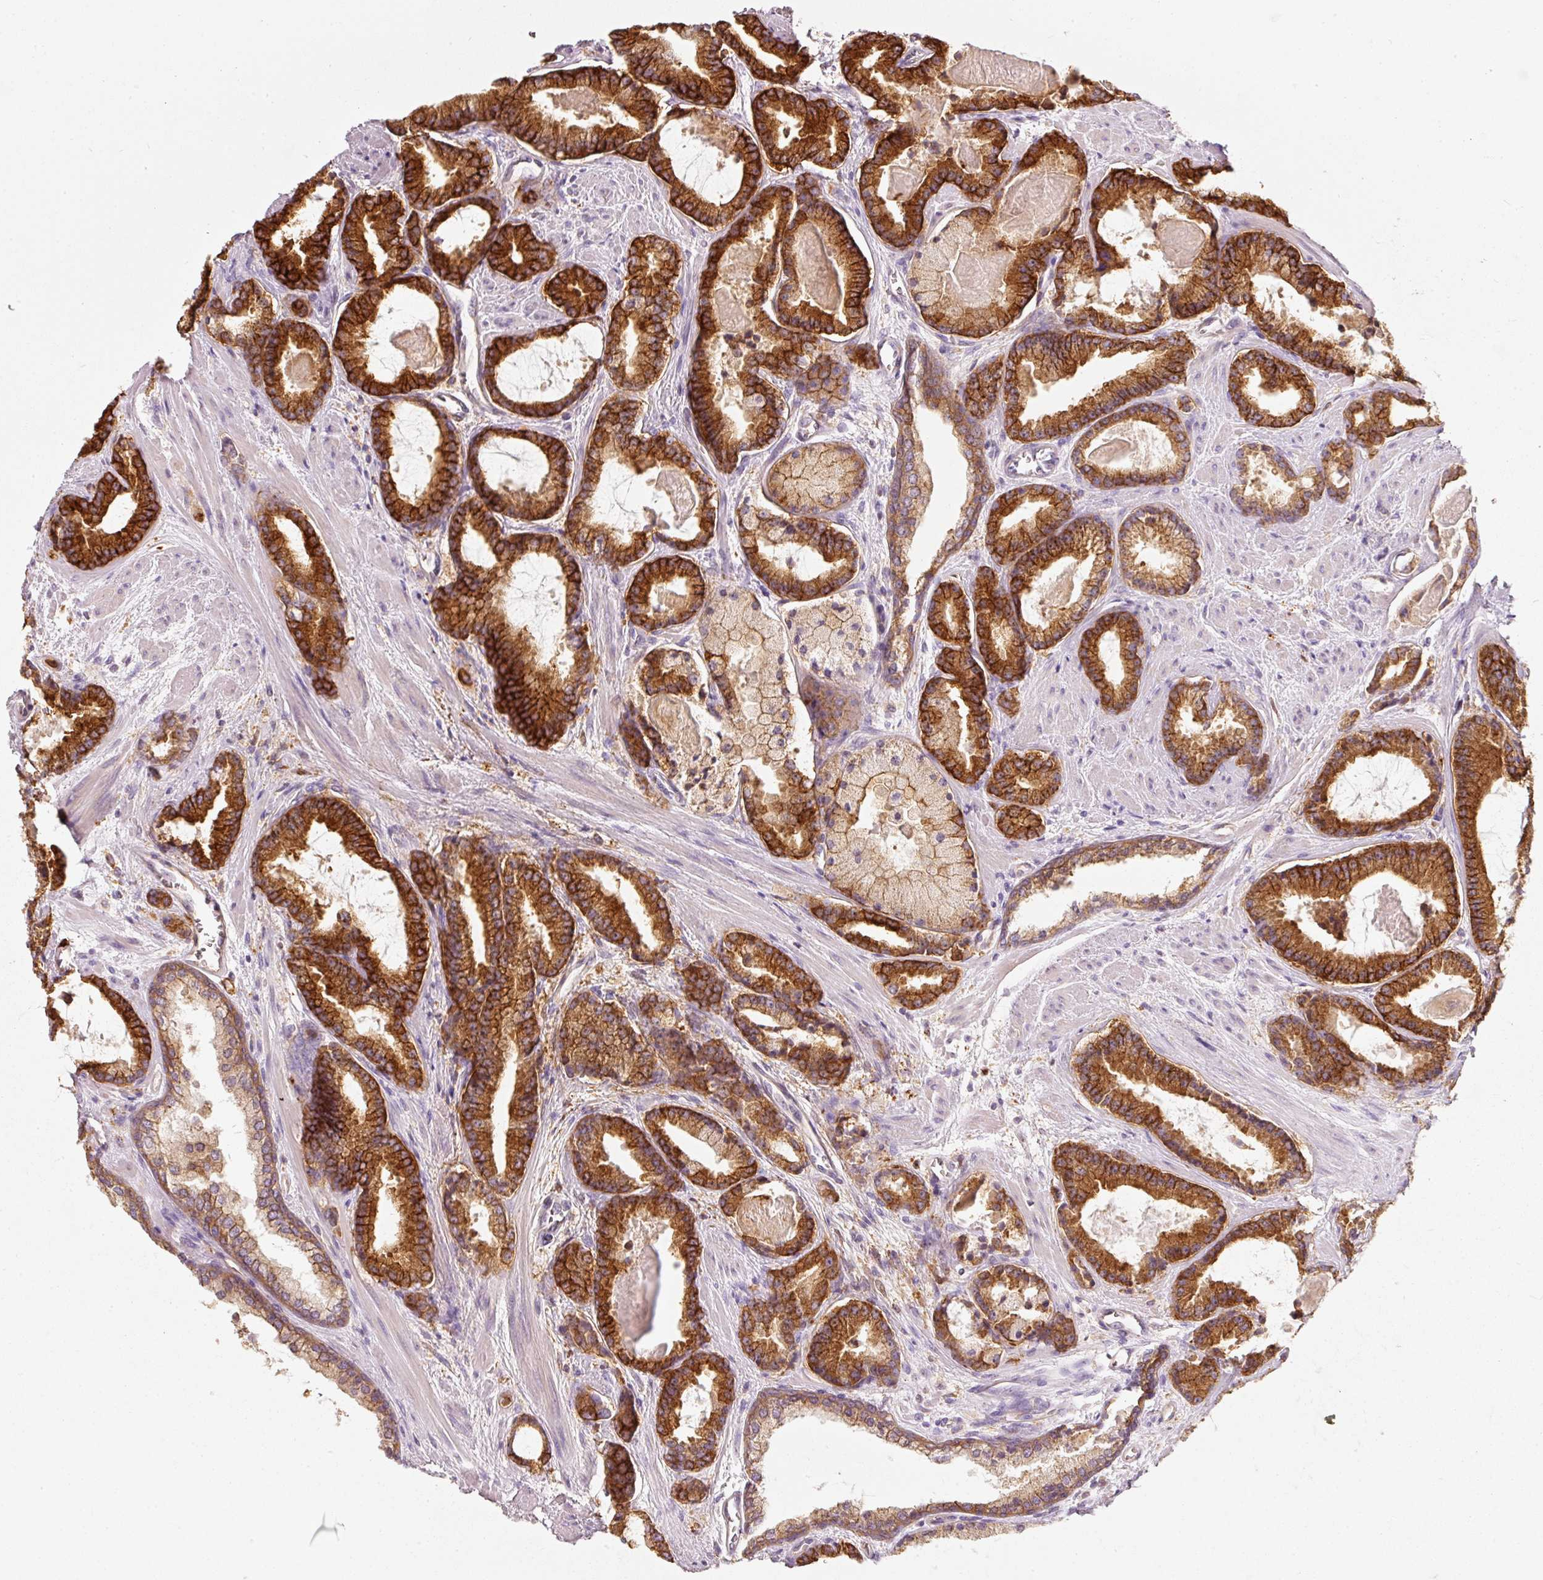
{"staining": {"intensity": "strong", "quantity": ">75%", "location": "cytoplasmic/membranous"}, "tissue": "prostate cancer", "cell_type": "Tumor cells", "image_type": "cancer", "snomed": [{"axis": "morphology", "description": "Adenocarcinoma, Low grade"}, {"axis": "topography", "description": "Prostate"}], "caption": "This is a histology image of immunohistochemistry staining of prostate adenocarcinoma (low-grade), which shows strong positivity in the cytoplasmic/membranous of tumor cells.", "gene": "IQGAP2", "patient": {"sex": "male", "age": 62}}